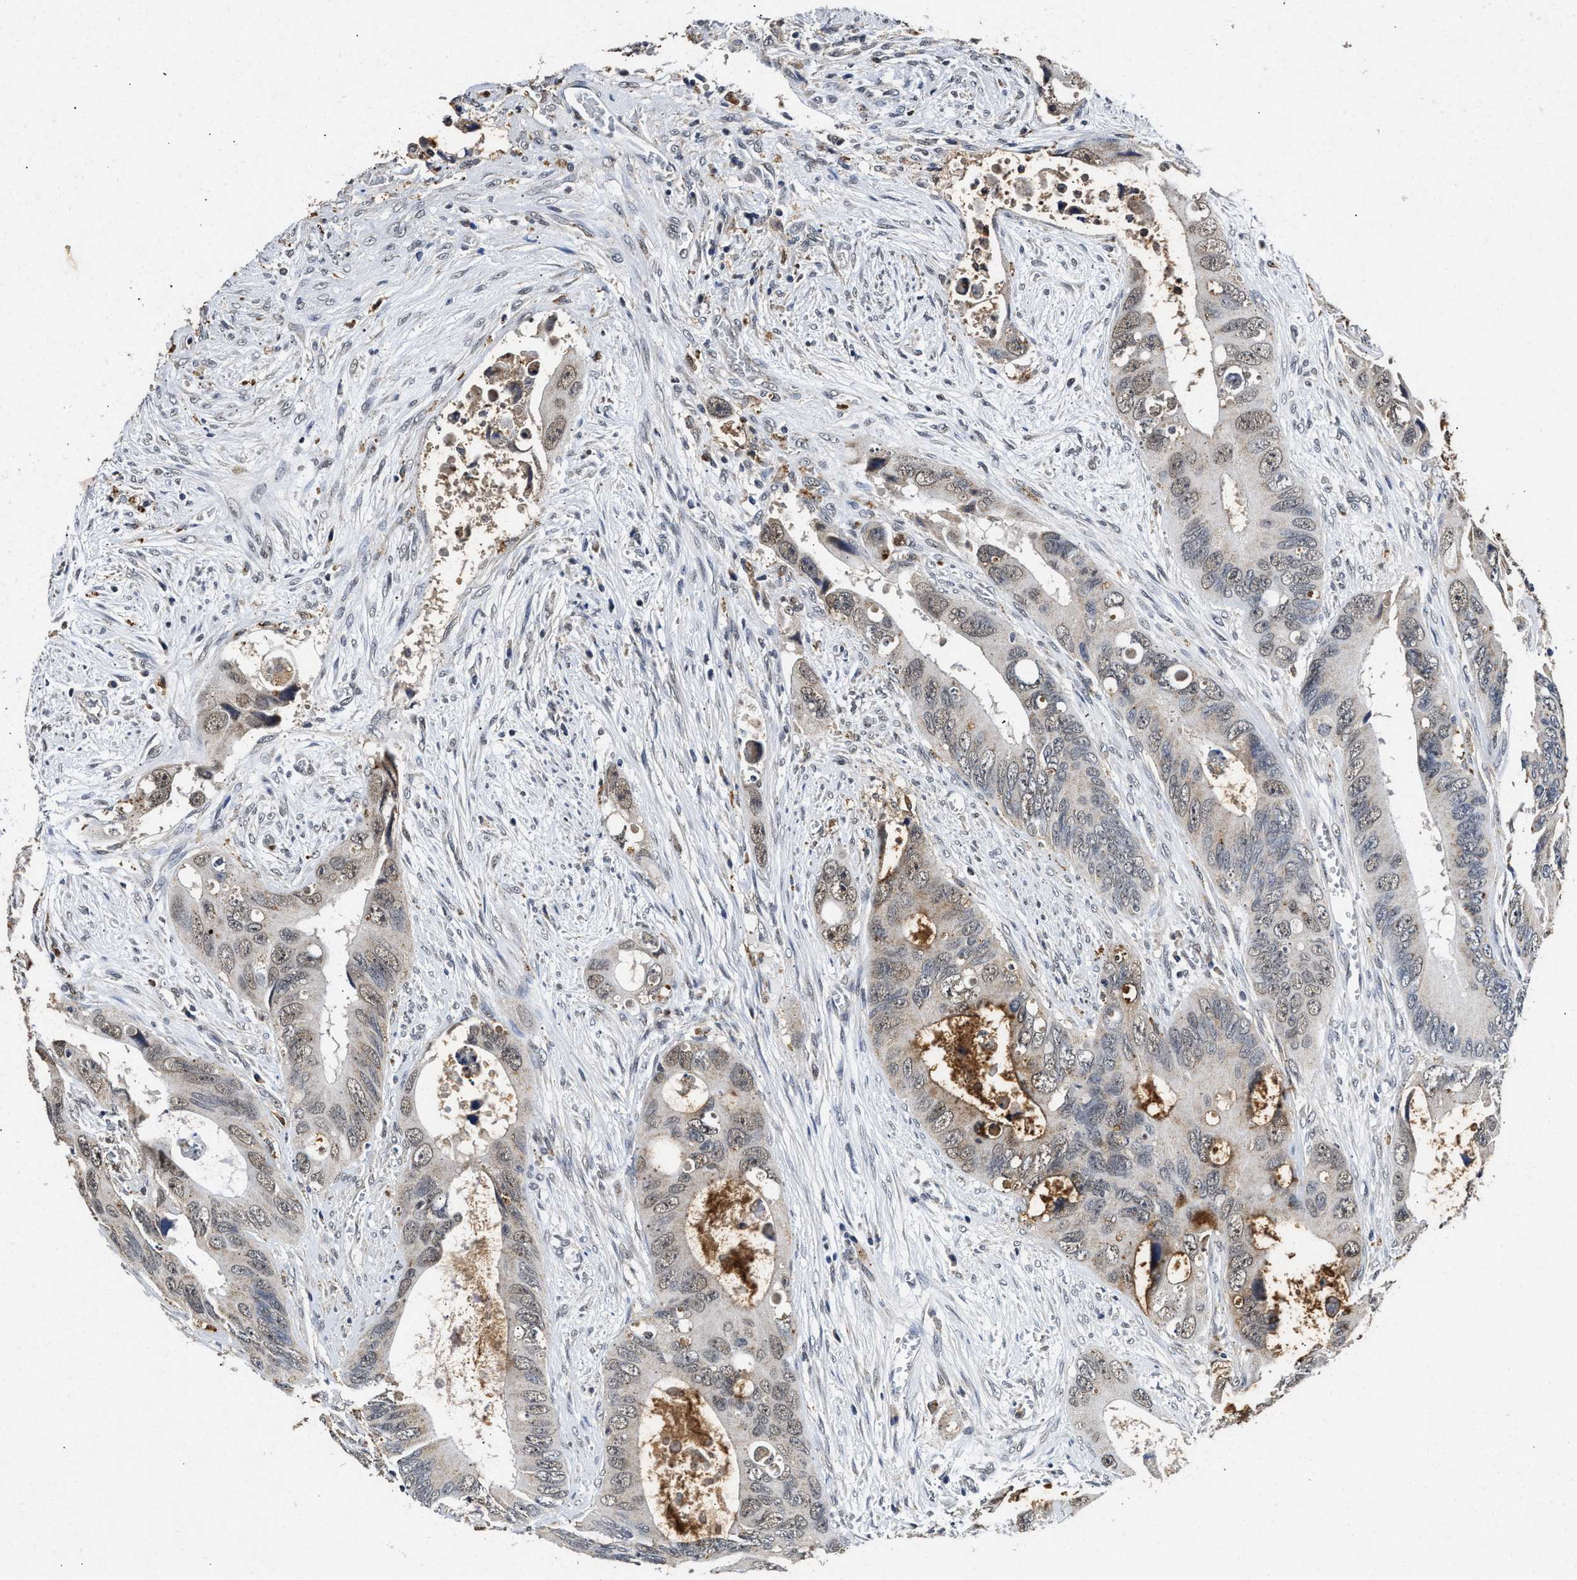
{"staining": {"intensity": "weak", "quantity": ">75%", "location": "nuclear"}, "tissue": "colorectal cancer", "cell_type": "Tumor cells", "image_type": "cancer", "snomed": [{"axis": "morphology", "description": "Adenocarcinoma, NOS"}, {"axis": "topography", "description": "Rectum"}], "caption": "Colorectal cancer stained for a protein (brown) reveals weak nuclear positive expression in approximately >75% of tumor cells.", "gene": "ACOX1", "patient": {"sex": "male", "age": 70}}